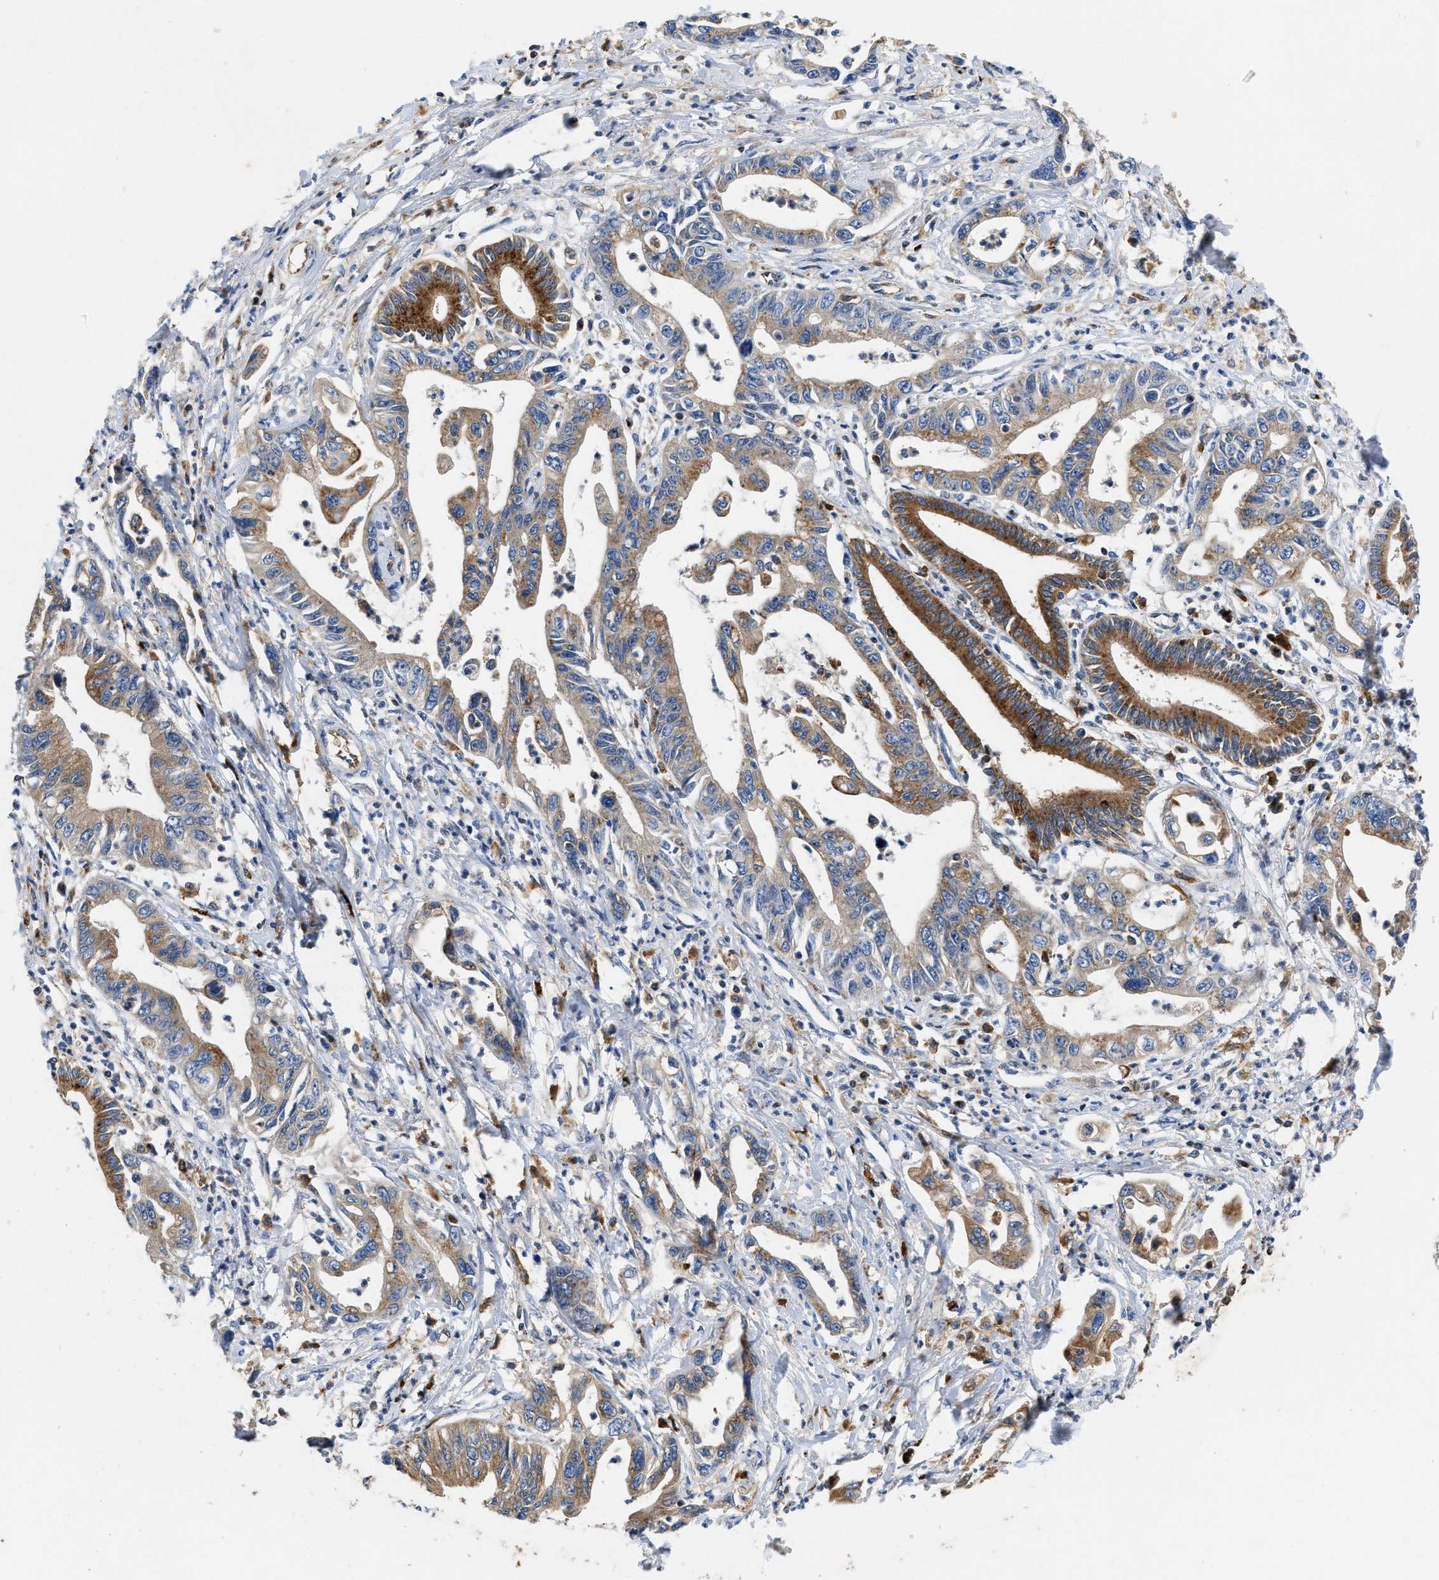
{"staining": {"intensity": "moderate", "quantity": "25%-75%", "location": "cytoplasmic/membranous"}, "tissue": "pancreatic cancer", "cell_type": "Tumor cells", "image_type": "cancer", "snomed": [{"axis": "morphology", "description": "Adenocarcinoma, NOS"}, {"axis": "topography", "description": "Pancreas"}], "caption": "Pancreatic cancer (adenocarcinoma) stained with immunohistochemistry reveals moderate cytoplasmic/membranous staining in approximately 25%-75% of tumor cells.", "gene": "ENPP4", "patient": {"sex": "male", "age": 56}}